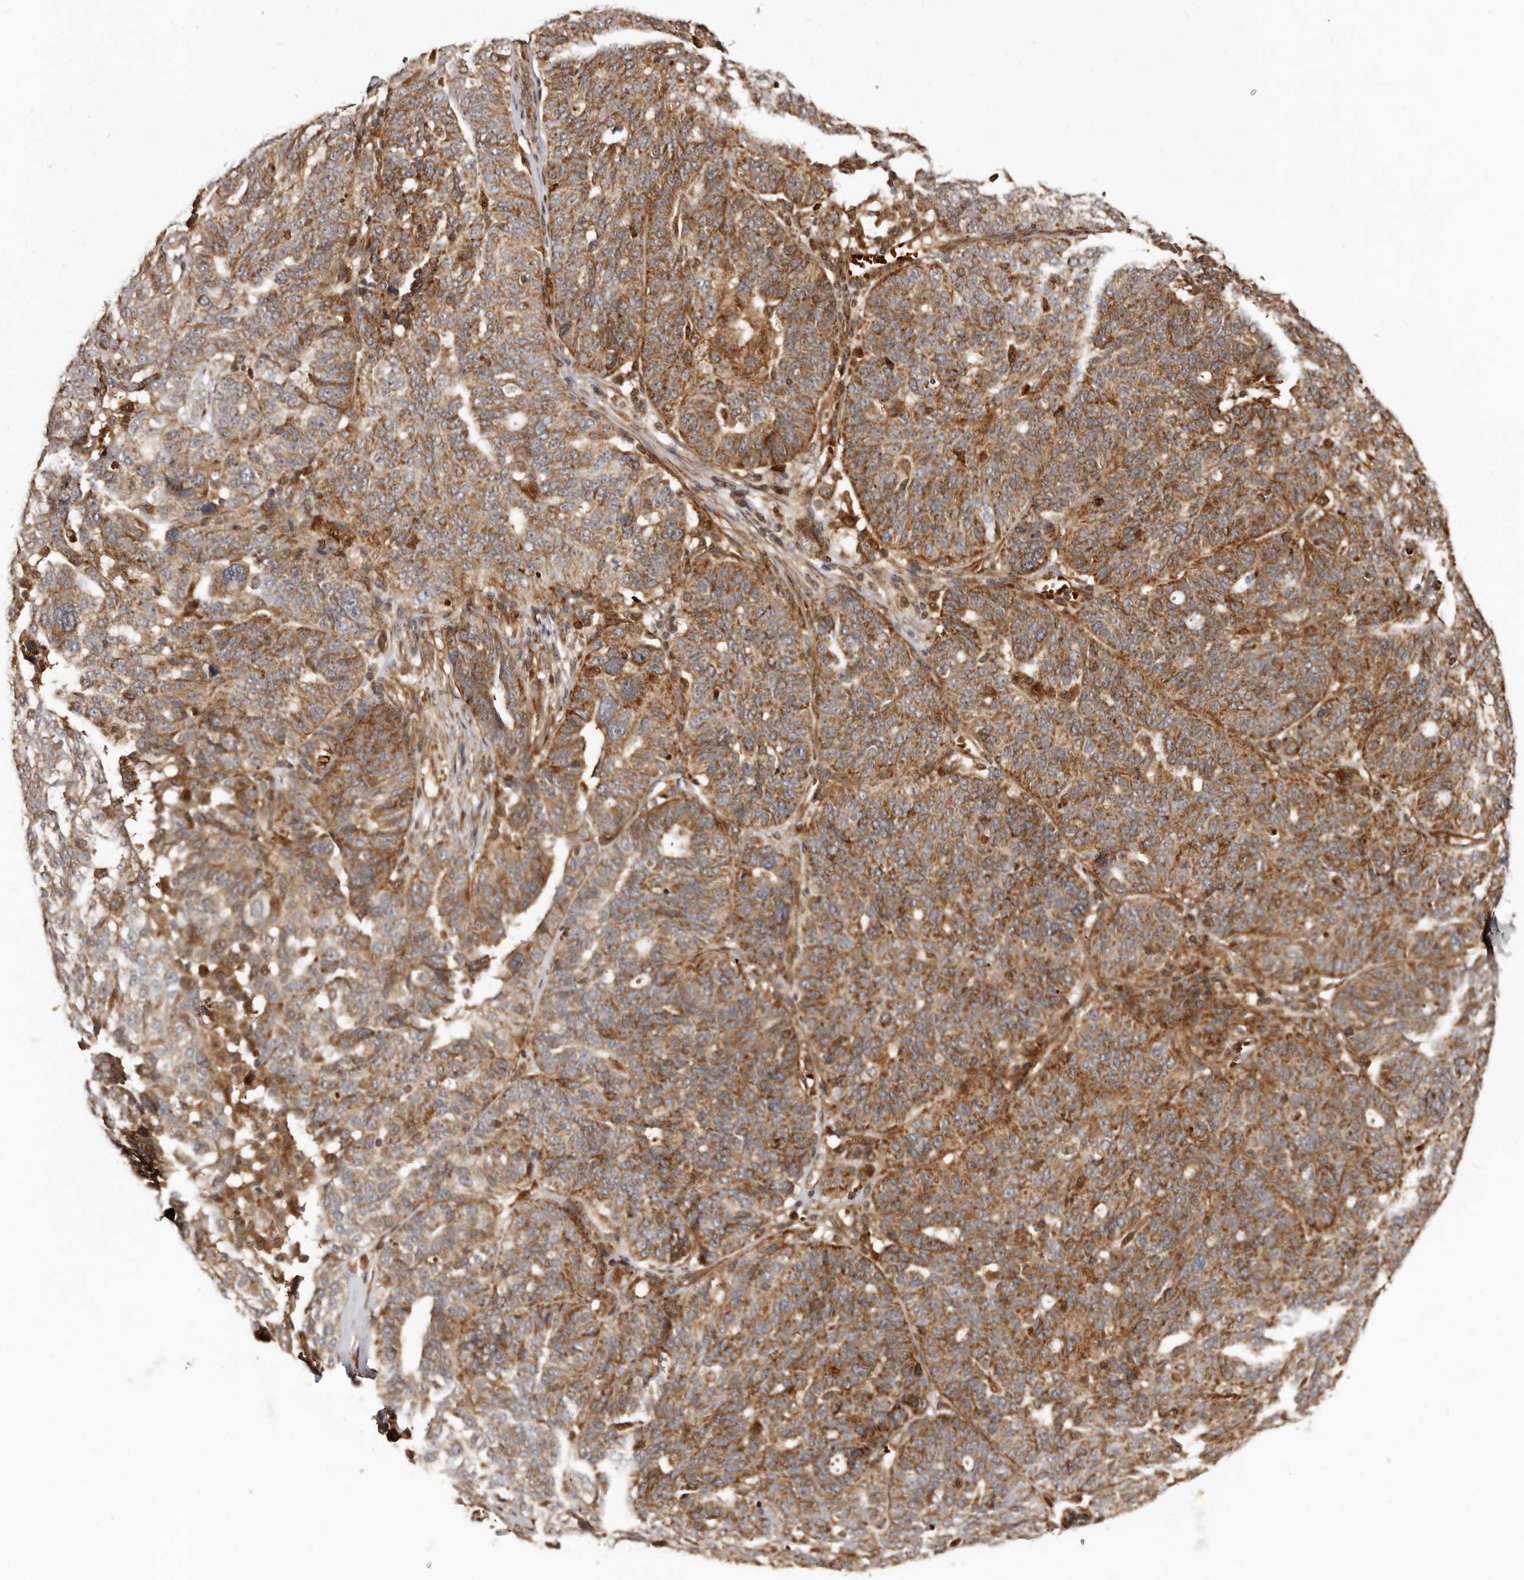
{"staining": {"intensity": "moderate", "quantity": ">75%", "location": "cytoplasmic/membranous"}, "tissue": "ovarian cancer", "cell_type": "Tumor cells", "image_type": "cancer", "snomed": [{"axis": "morphology", "description": "Cystadenocarcinoma, serous, NOS"}, {"axis": "topography", "description": "Ovary"}], "caption": "Human ovarian serous cystadenocarcinoma stained for a protein (brown) exhibits moderate cytoplasmic/membranous positive staining in about >75% of tumor cells.", "gene": "BAX", "patient": {"sex": "female", "age": 59}}